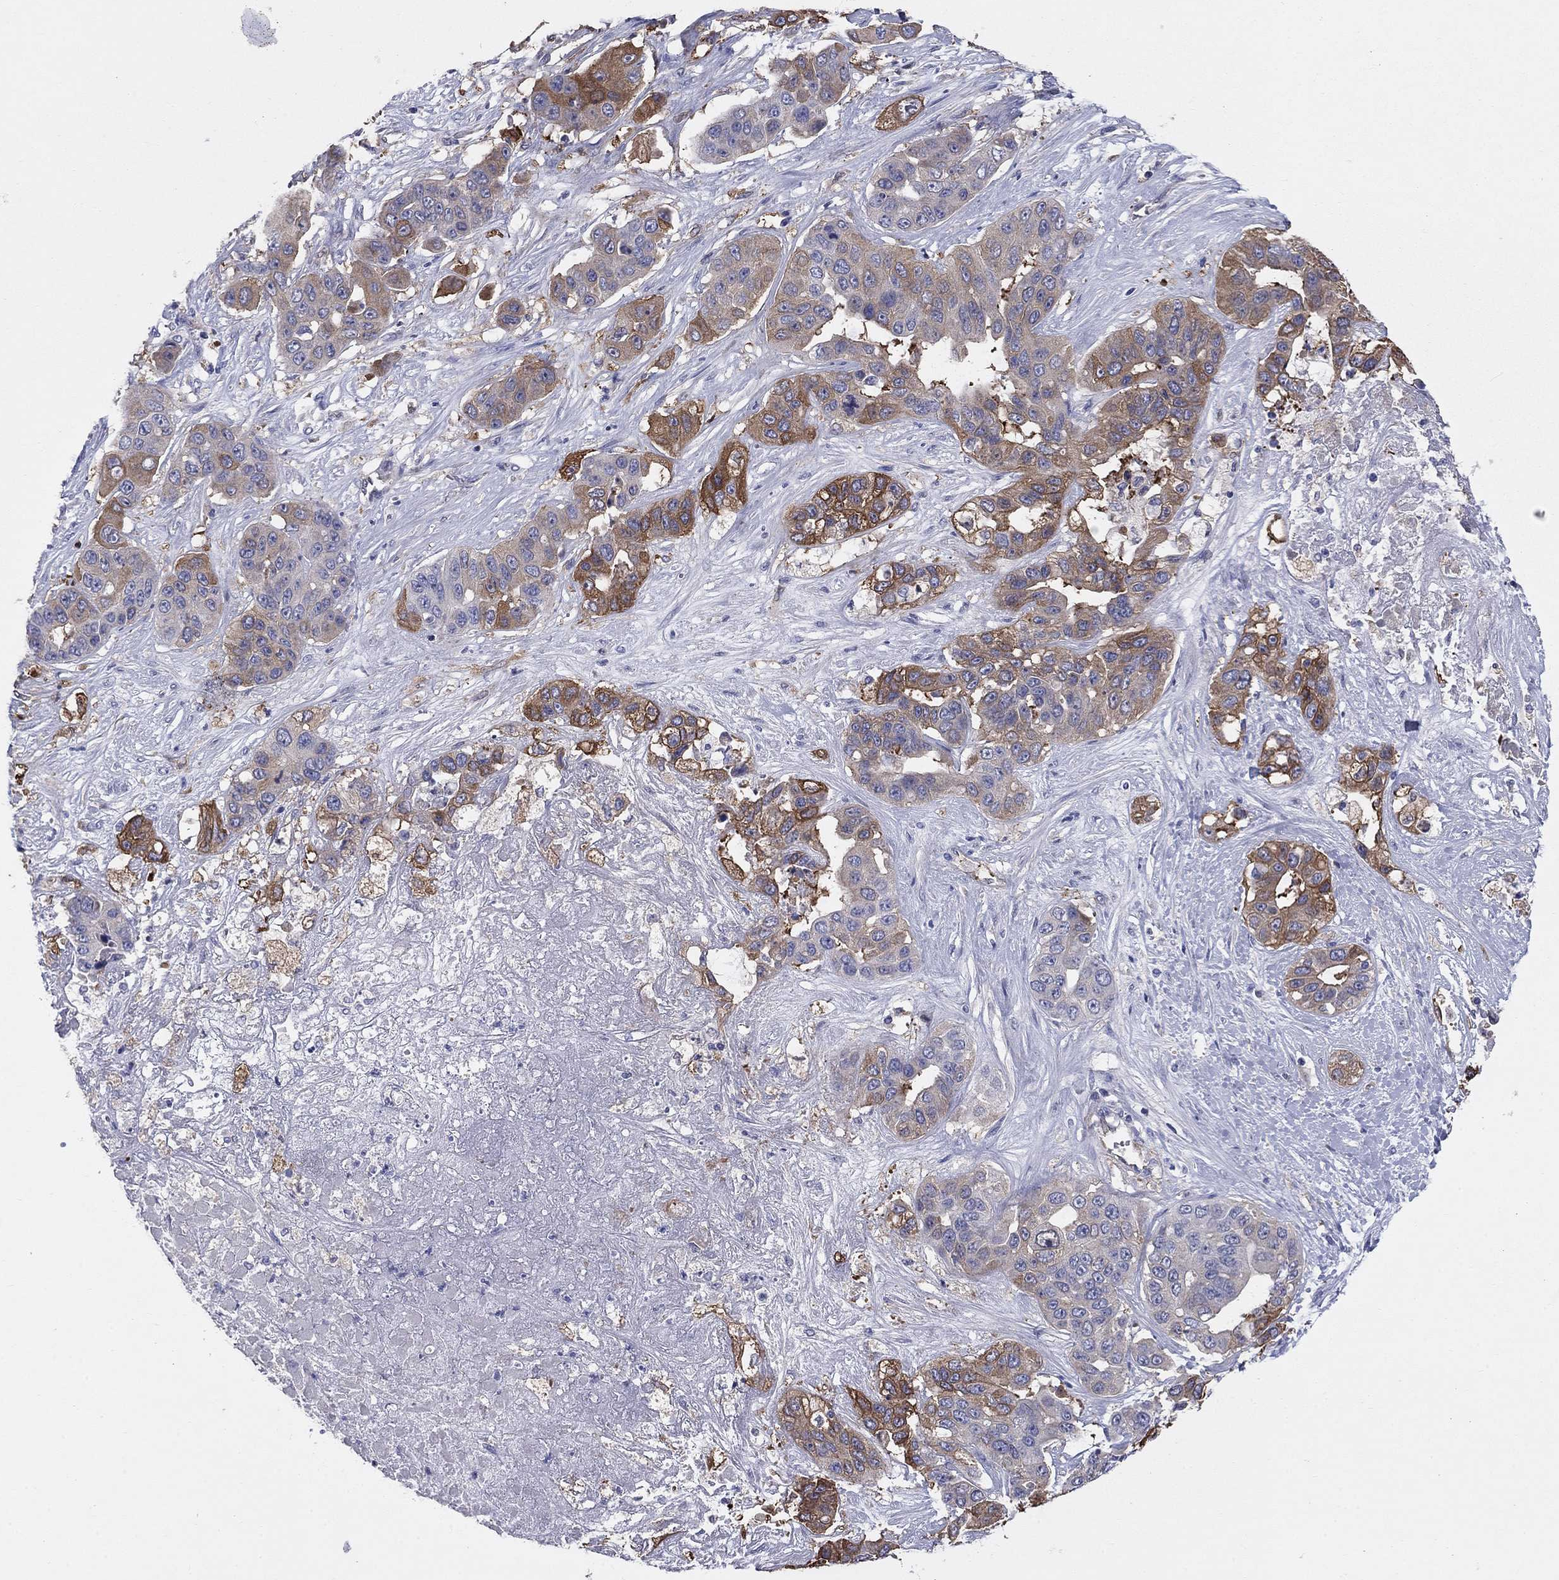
{"staining": {"intensity": "strong", "quantity": "<25%", "location": "cytoplasmic/membranous"}, "tissue": "liver cancer", "cell_type": "Tumor cells", "image_type": "cancer", "snomed": [{"axis": "morphology", "description": "Cholangiocarcinoma"}, {"axis": "topography", "description": "Liver"}], "caption": "Strong cytoplasmic/membranous staining for a protein is identified in about <25% of tumor cells of liver cancer using IHC.", "gene": "EMP2", "patient": {"sex": "female", "age": 52}}